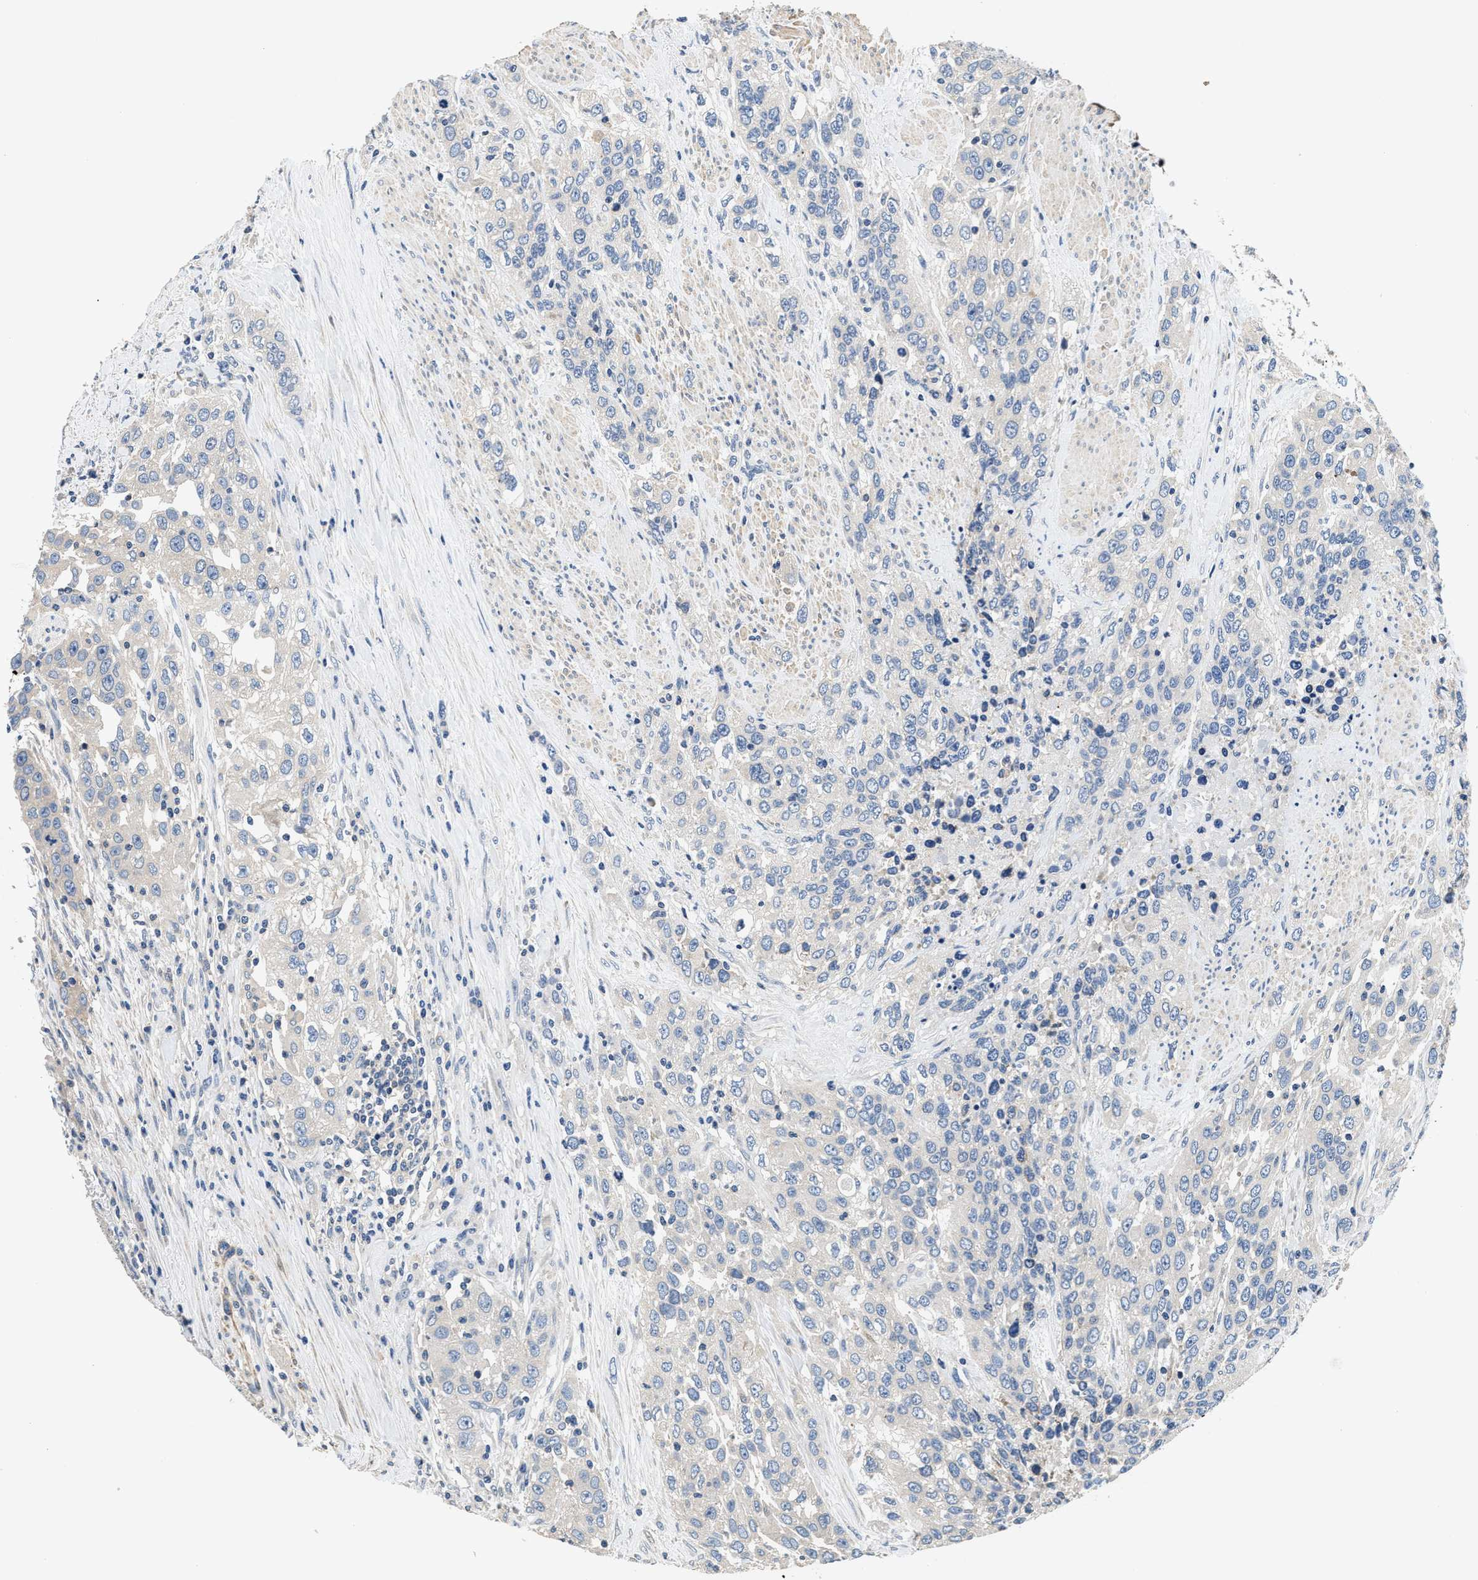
{"staining": {"intensity": "negative", "quantity": "none", "location": "none"}, "tissue": "urothelial cancer", "cell_type": "Tumor cells", "image_type": "cancer", "snomed": [{"axis": "morphology", "description": "Urothelial carcinoma, High grade"}, {"axis": "topography", "description": "Urinary bladder"}], "caption": "This image is of urothelial carcinoma (high-grade) stained with immunohistochemistry to label a protein in brown with the nuclei are counter-stained blue. There is no expression in tumor cells.", "gene": "ANKIB1", "patient": {"sex": "female", "age": 80}}